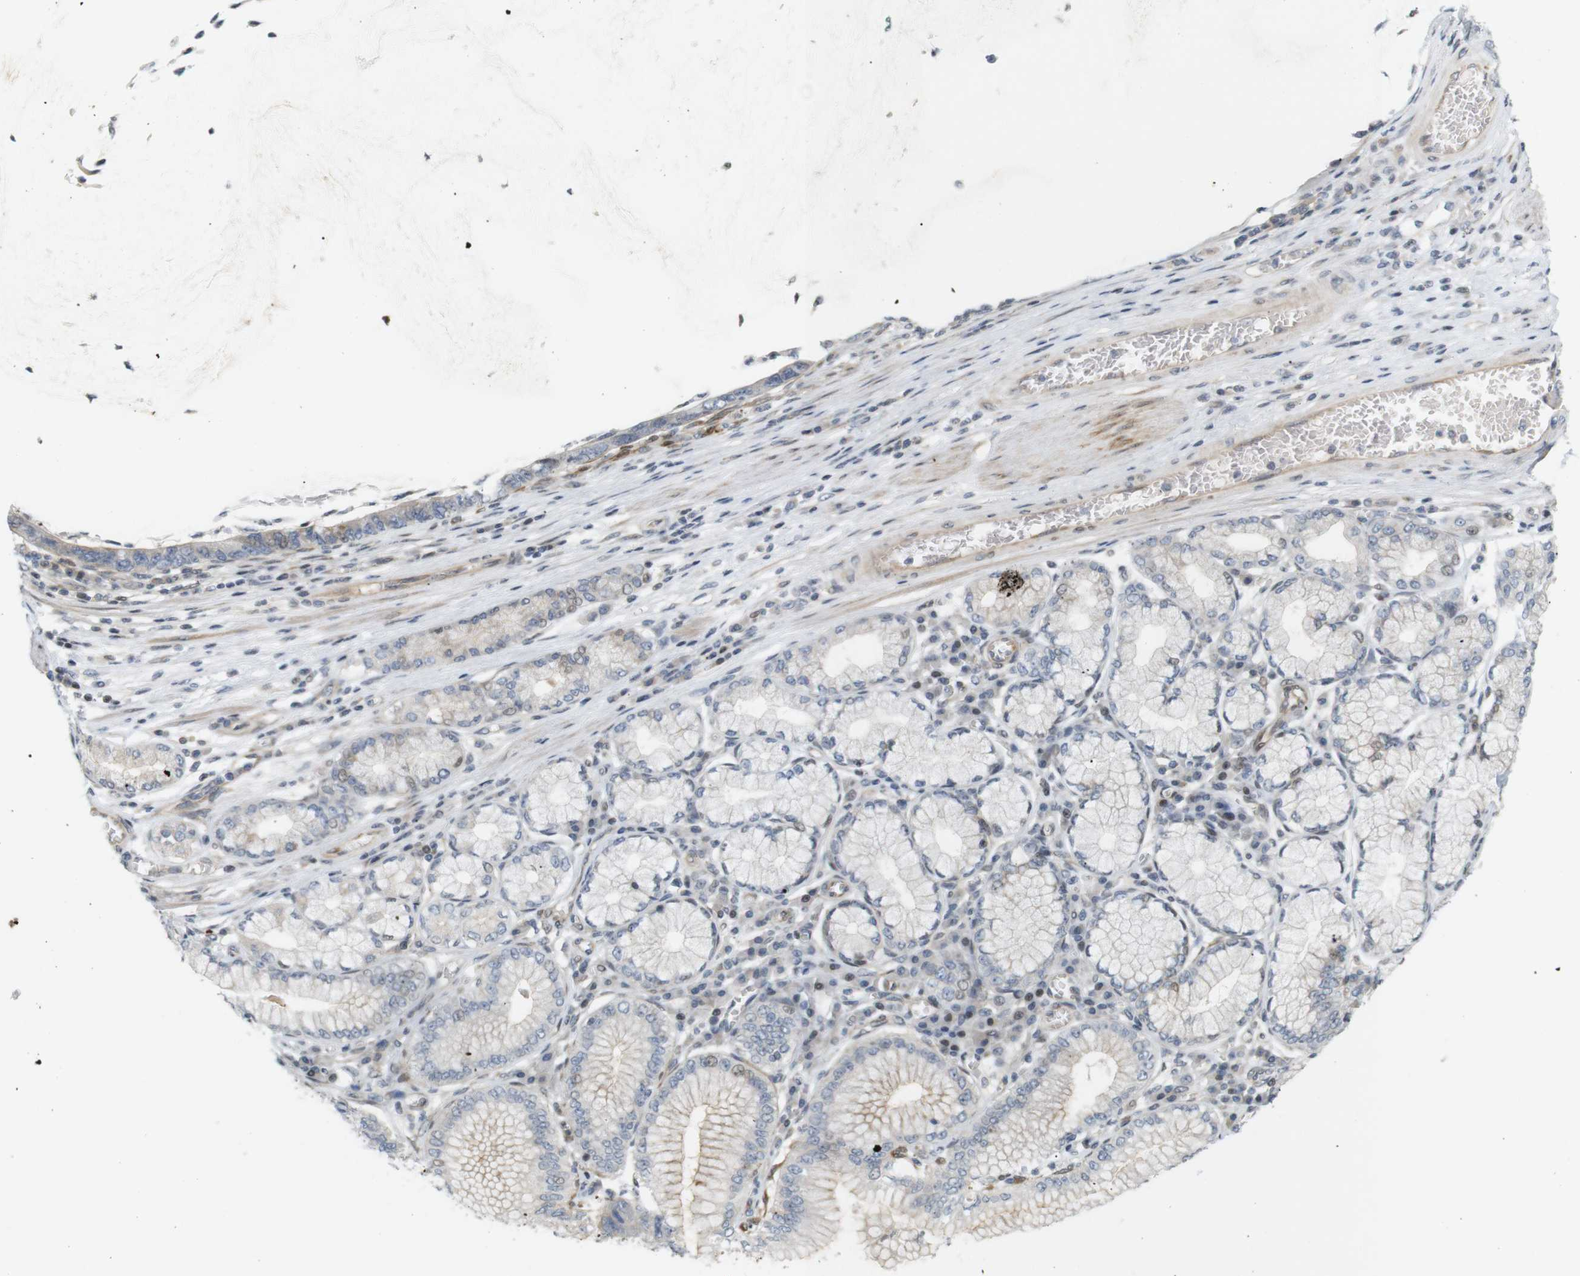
{"staining": {"intensity": "negative", "quantity": "none", "location": "none"}, "tissue": "stomach cancer", "cell_type": "Tumor cells", "image_type": "cancer", "snomed": [{"axis": "morphology", "description": "Adenocarcinoma, NOS"}, {"axis": "topography", "description": "Stomach"}], "caption": "DAB (3,3'-diaminobenzidine) immunohistochemical staining of adenocarcinoma (stomach) shows no significant positivity in tumor cells.", "gene": "PPP1R14A", "patient": {"sex": "male", "age": 59}}